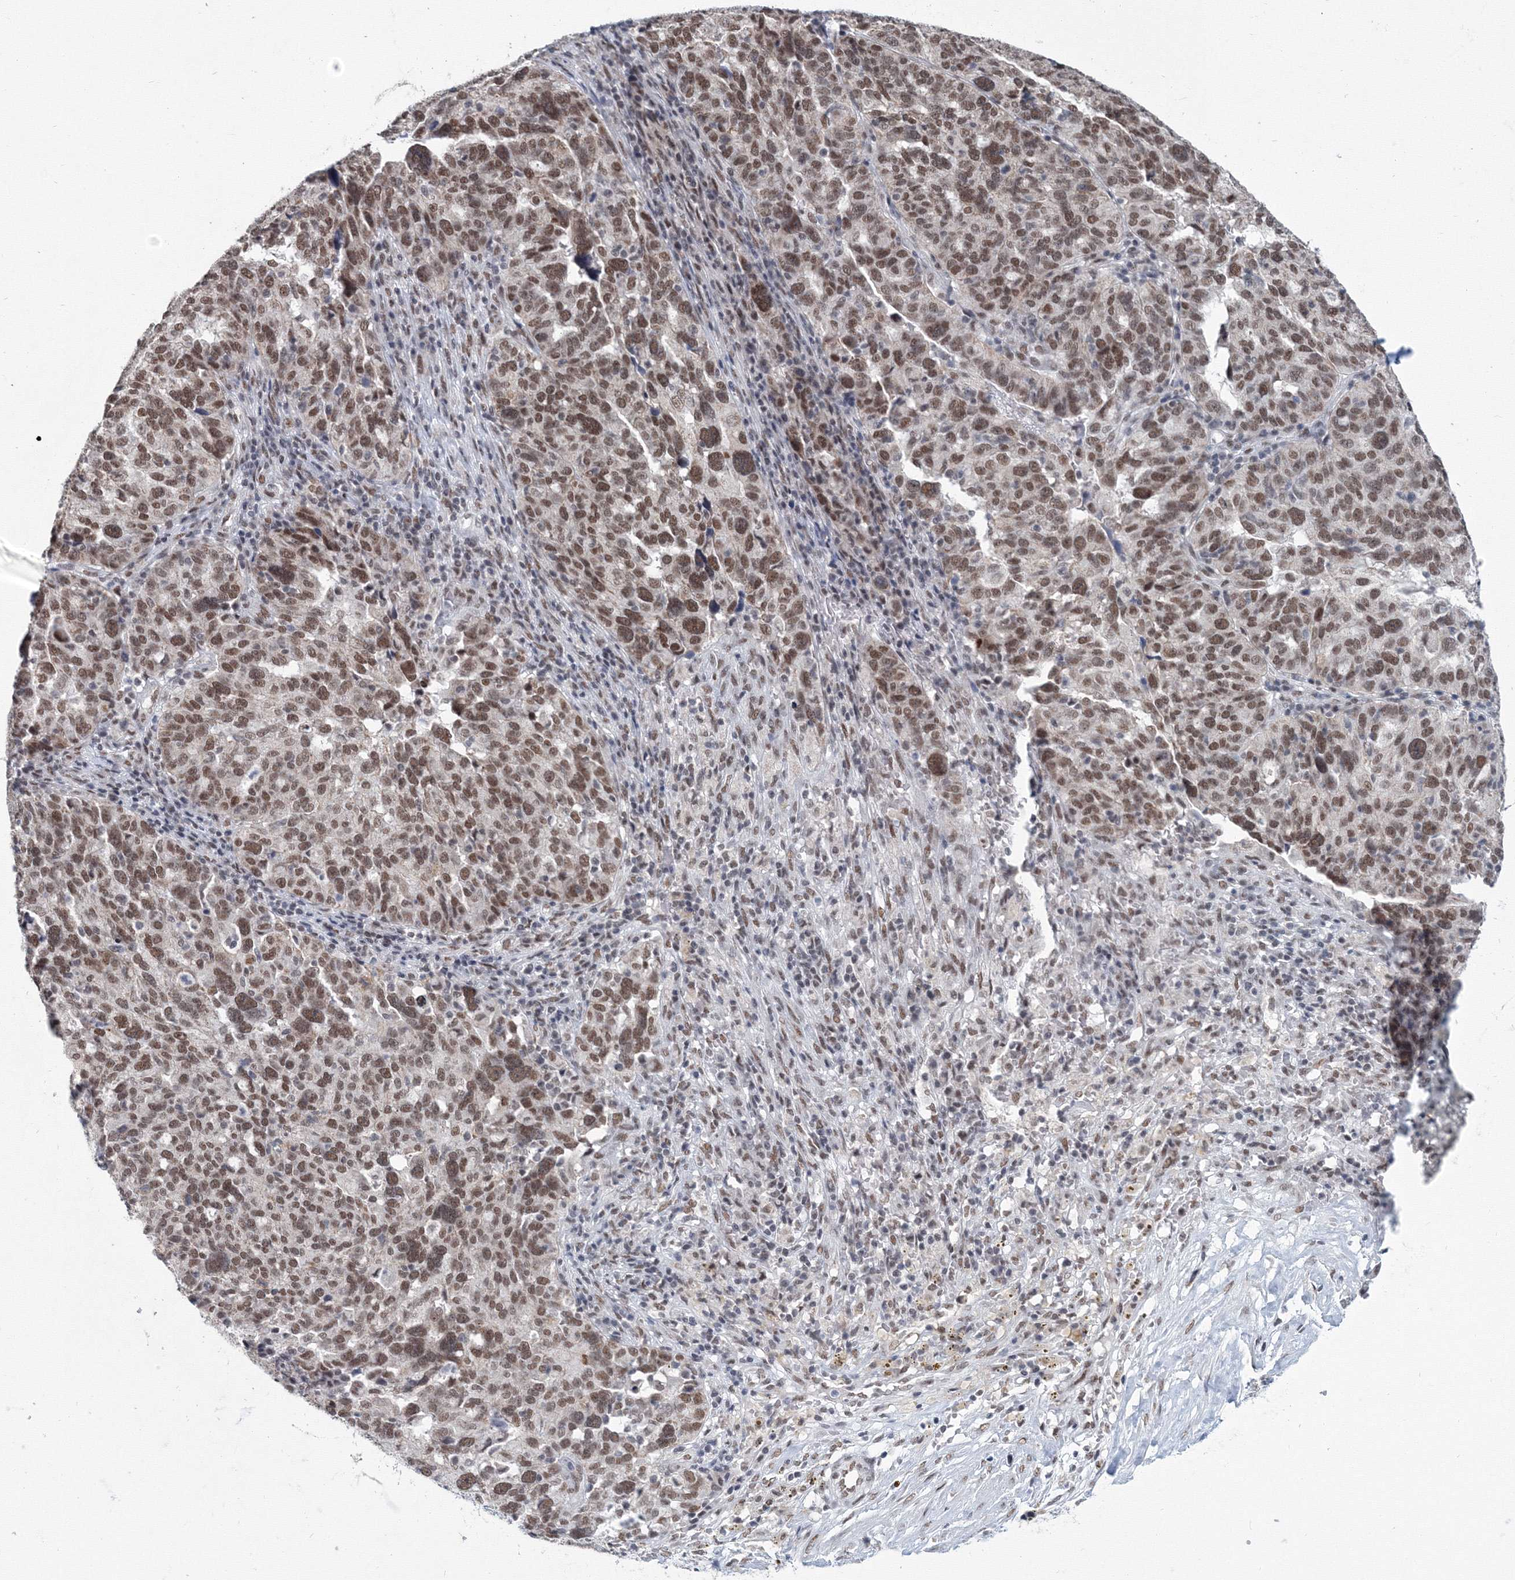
{"staining": {"intensity": "moderate", "quantity": ">75%", "location": "nuclear"}, "tissue": "ovarian cancer", "cell_type": "Tumor cells", "image_type": "cancer", "snomed": [{"axis": "morphology", "description": "Cystadenocarcinoma, serous, NOS"}, {"axis": "topography", "description": "Ovary"}], "caption": "High-power microscopy captured an immunohistochemistry photomicrograph of ovarian cancer (serous cystadenocarcinoma), revealing moderate nuclear positivity in about >75% of tumor cells. Using DAB (3,3'-diaminobenzidine) (brown) and hematoxylin (blue) stains, captured at high magnification using brightfield microscopy.", "gene": "SF3B6", "patient": {"sex": "female", "age": 59}}